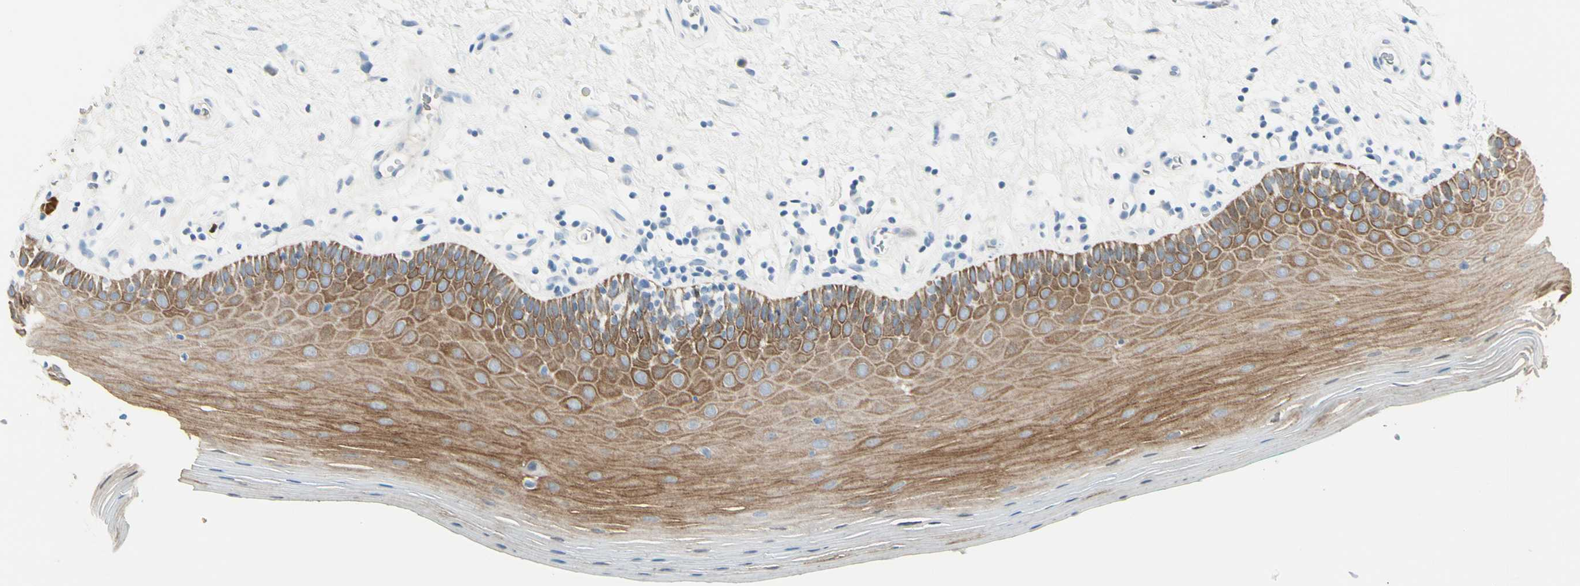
{"staining": {"intensity": "moderate", "quantity": "25%-75%", "location": "cytoplasmic/membranous"}, "tissue": "oral mucosa", "cell_type": "Squamous epithelial cells", "image_type": "normal", "snomed": [{"axis": "morphology", "description": "Normal tissue, NOS"}, {"axis": "topography", "description": "Skeletal muscle"}, {"axis": "topography", "description": "Oral tissue"}], "caption": "Immunohistochemical staining of unremarkable human oral mucosa displays 25%-75% levels of moderate cytoplasmic/membranous protein expression in about 25%-75% of squamous epithelial cells. The staining is performed using DAB brown chromogen to label protein expression. The nuclei are counter-stained blue using hematoxylin.", "gene": "ZNF557", "patient": {"sex": "male", "age": 58}}